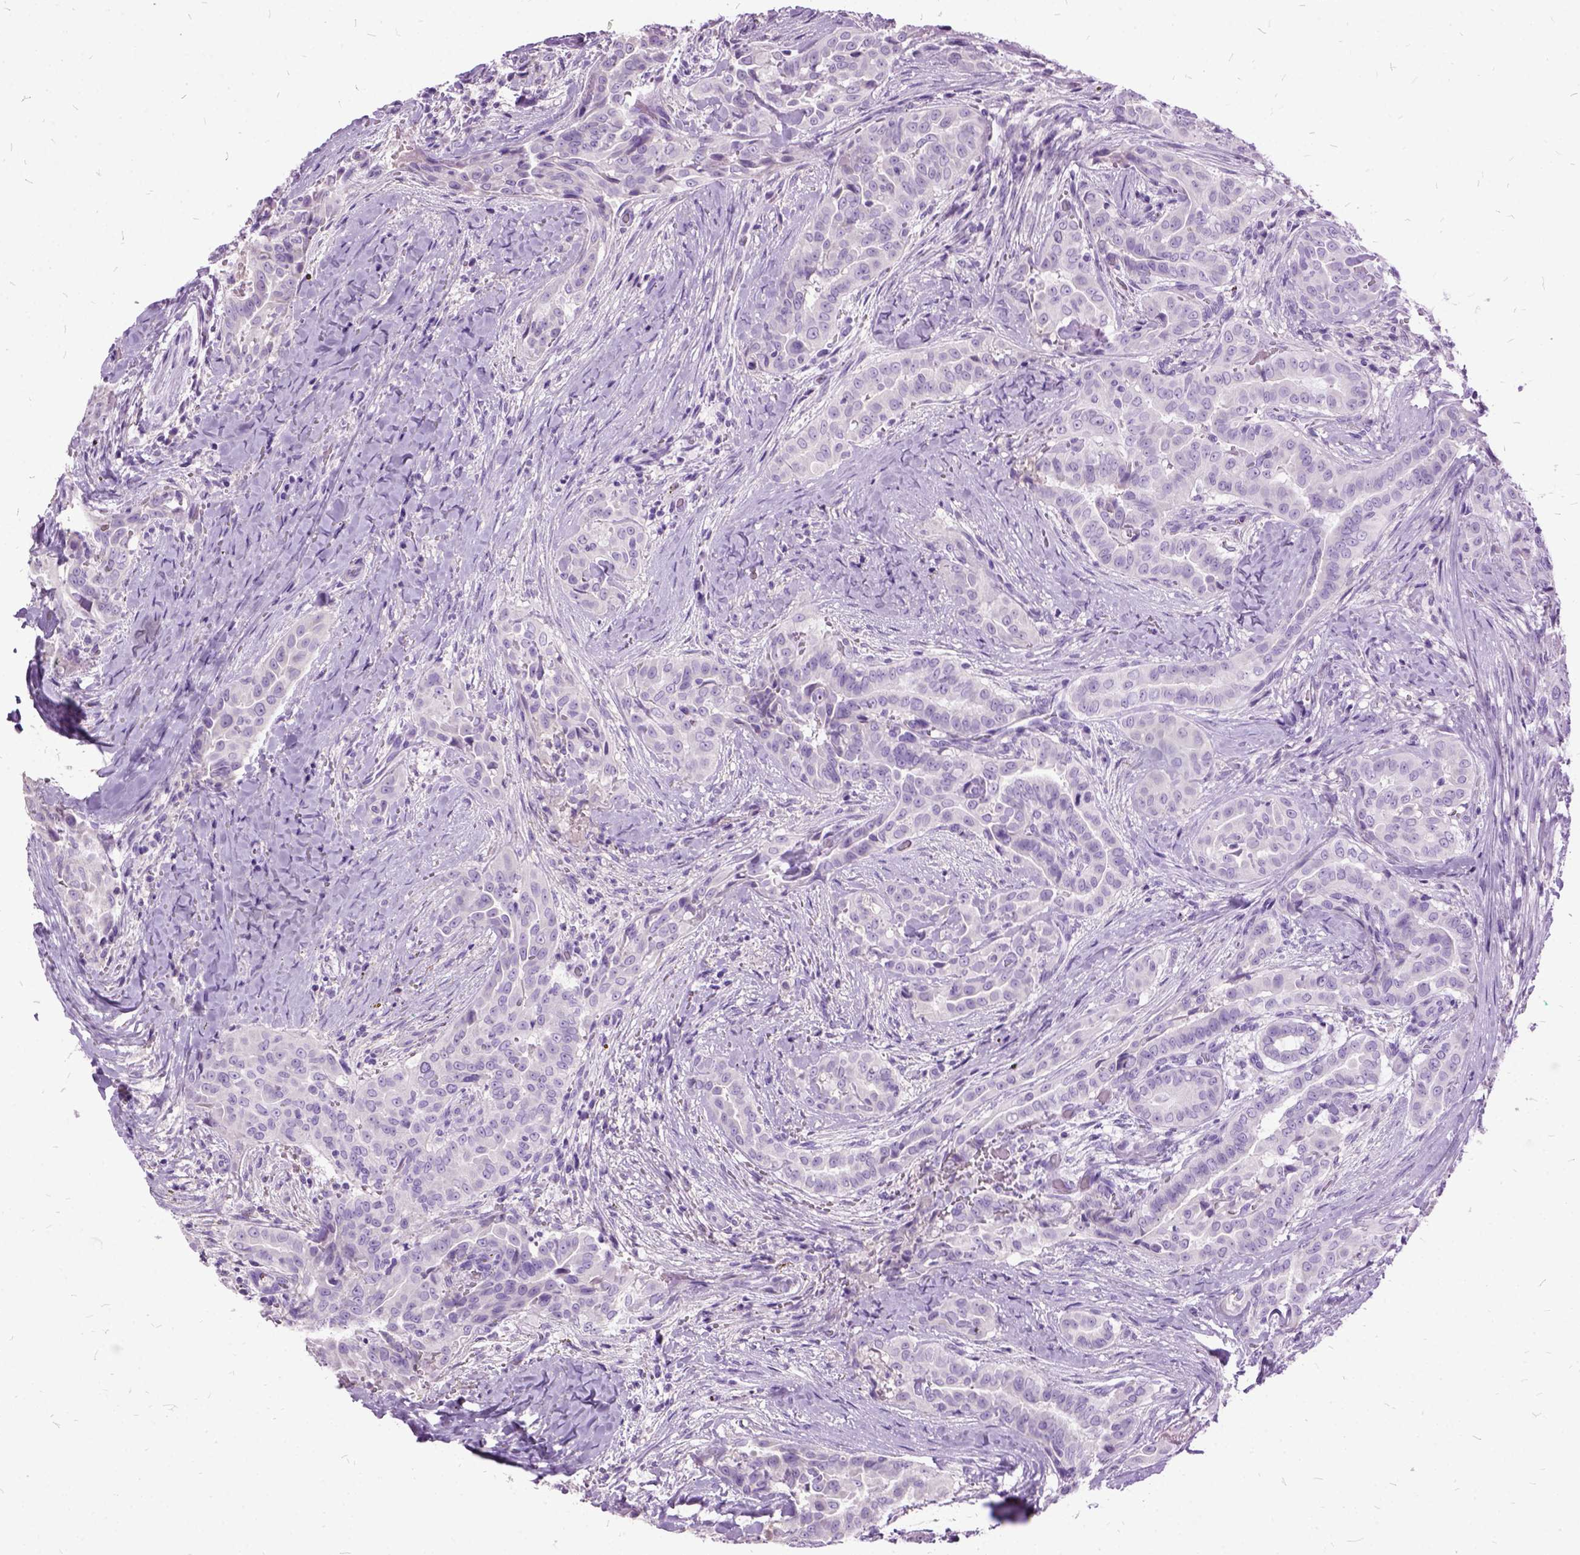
{"staining": {"intensity": "negative", "quantity": "none", "location": "none"}, "tissue": "thyroid cancer", "cell_type": "Tumor cells", "image_type": "cancer", "snomed": [{"axis": "morphology", "description": "Papillary adenocarcinoma, NOS"}, {"axis": "morphology", "description": "Papillary adenoma metastatic"}, {"axis": "topography", "description": "Thyroid gland"}], "caption": "Immunohistochemical staining of human thyroid papillary adenoma metastatic demonstrates no significant positivity in tumor cells.", "gene": "MME", "patient": {"sex": "female", "age": 50}}